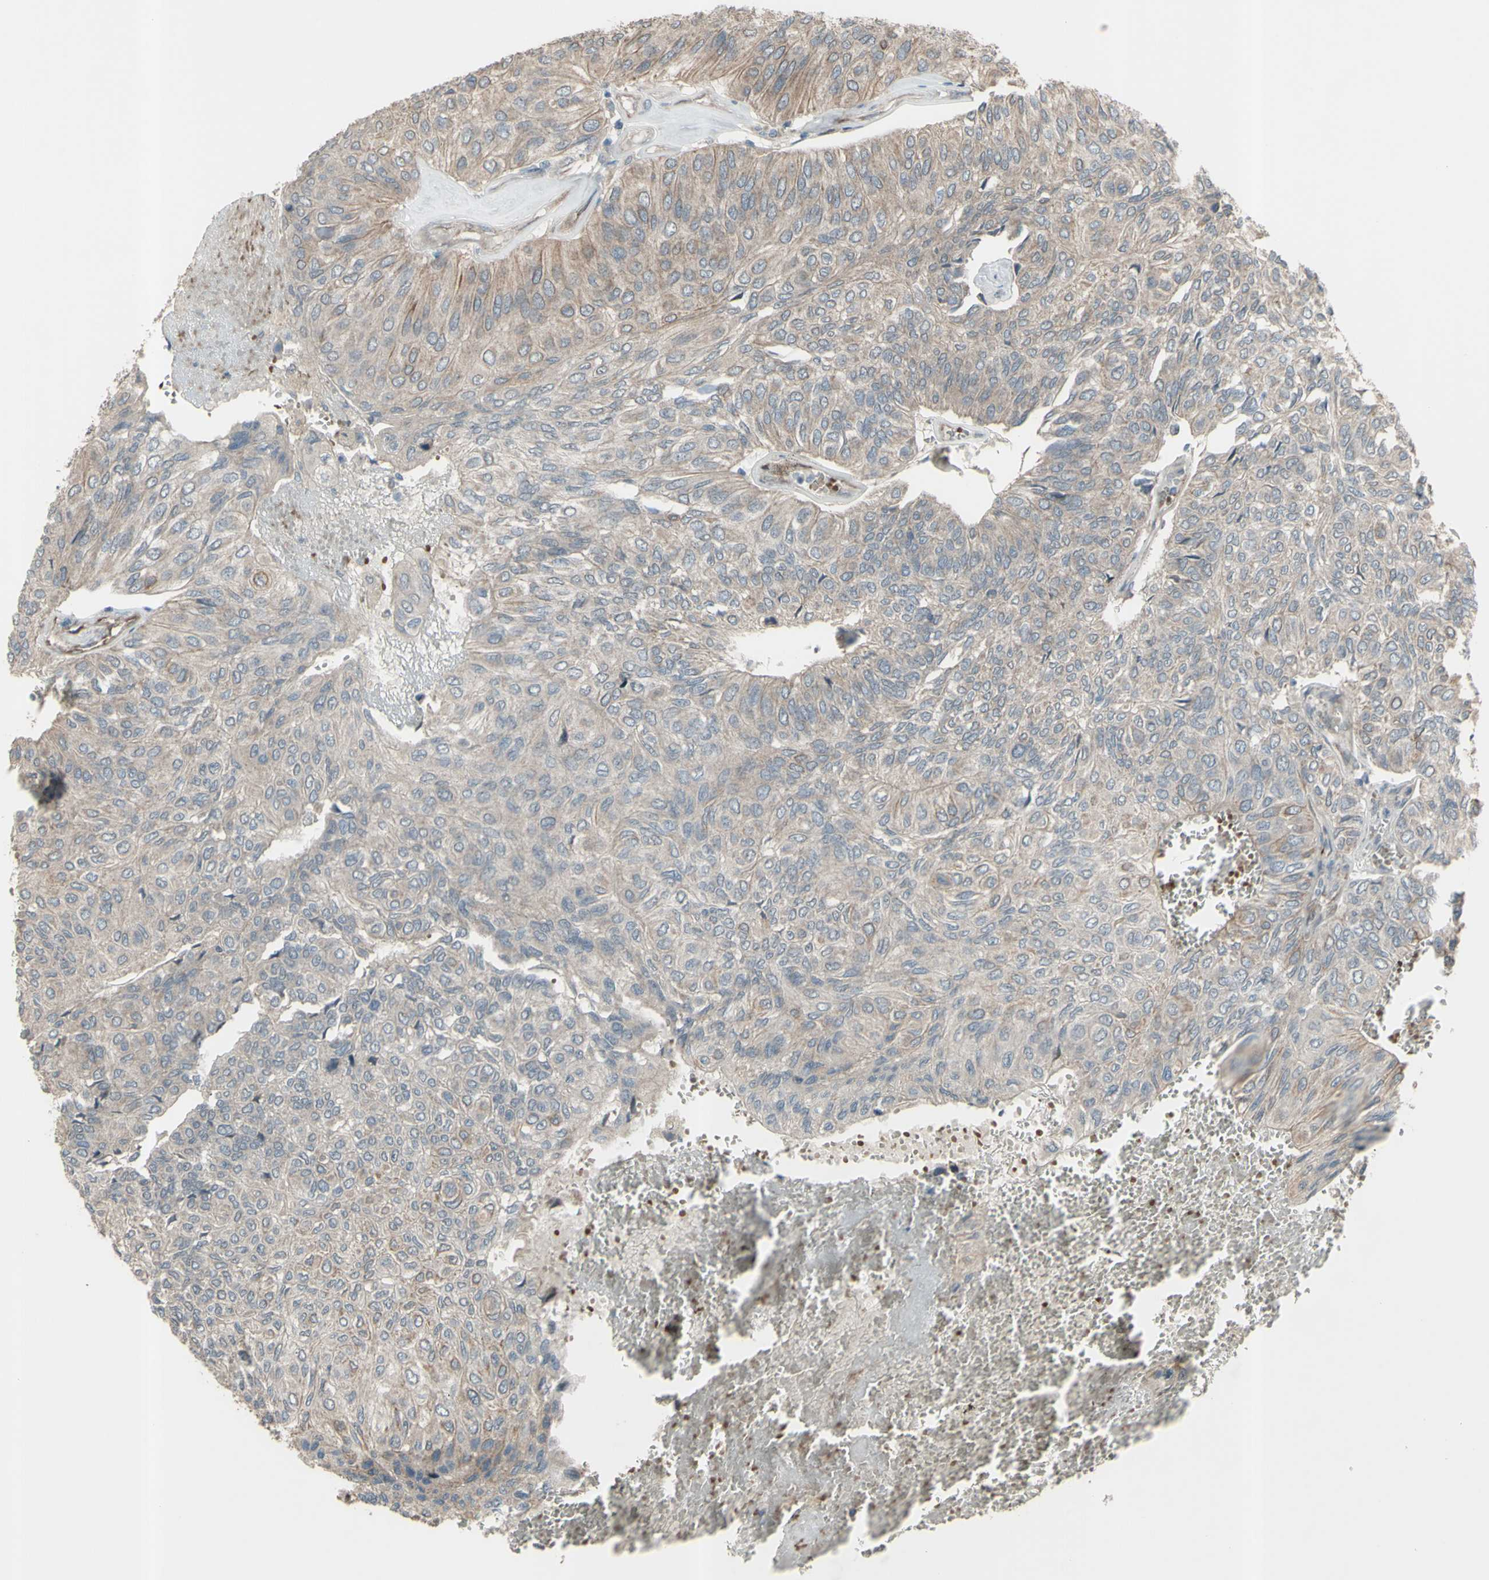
{"staining": {"intensity": "weak", "quantity": ">75%", "location": "cytoplasmic/membranous"}, "tissue": "urothelial cancer", "cell_type": "Tumor cells", "image_type": "cancer", "snomed": [{"axis": "morphology", "description": "Urothelial carcinoma, High grade"}, {"axis": "topography", "description": "Urinary bladder"}], "caption": "A photomicrograph of human urothelial carcinoma (high-grade) stained for a protein demonstrates weak cytoplasmic/membranous brown staining in tumor cells.", "gene": "GRAMD1B", "patient": {"sex": "male", "age": 66}}